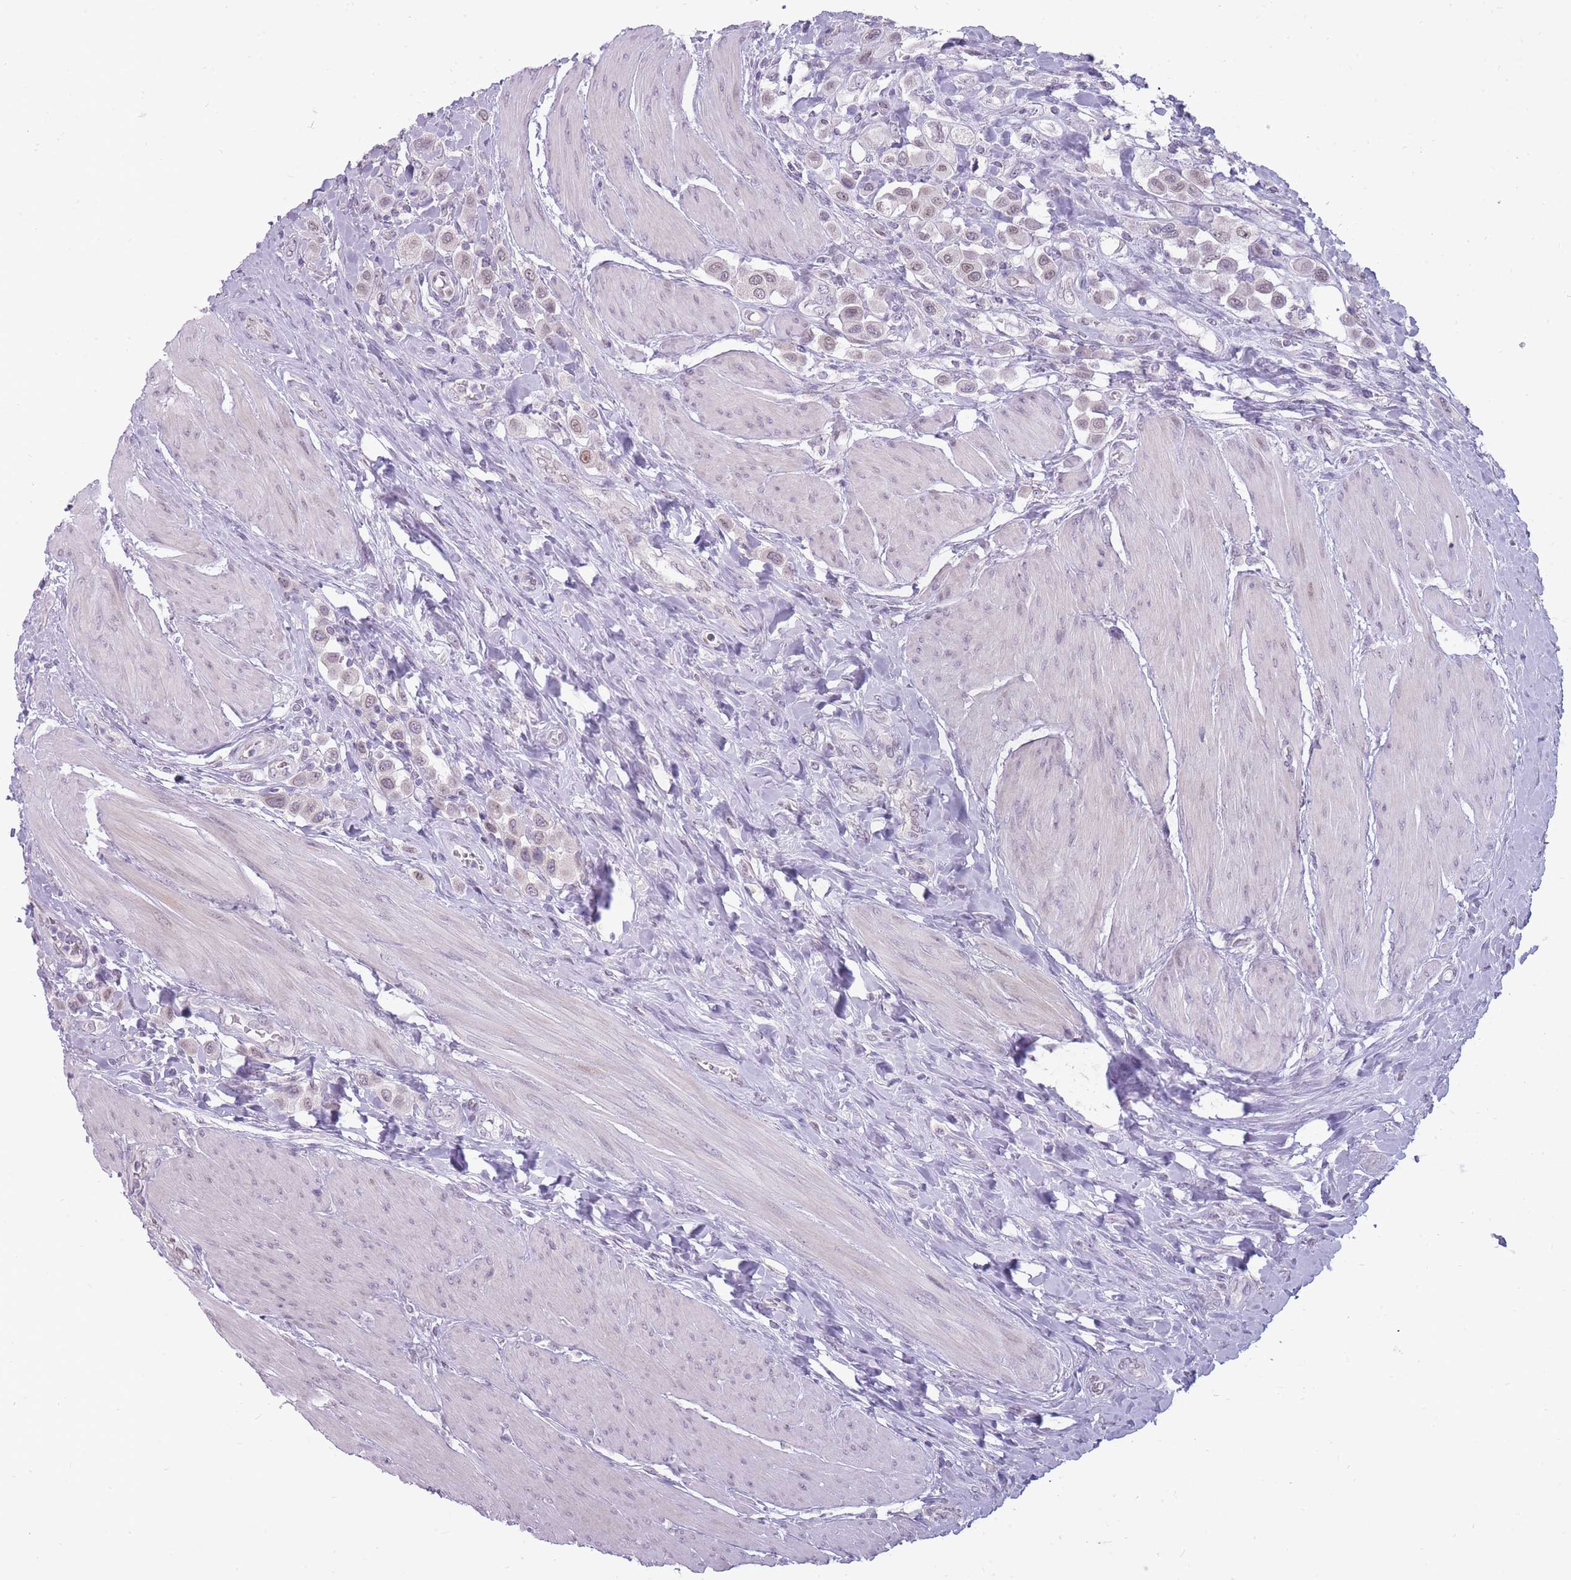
{"staining": {"intensity": "weak", "quantity": "25%-75%", "location": "nuclear"}, "tissue": "urothelial cancer", "cell_type": "Tumor cells", "image_type": "cancer", "snomed": [{"axis": "morphology", "description": "Urothelial carcinoma, High grade"}, {"axis": "topography", "description": "Urinary bladder"}], "caption": "Immunohistochemical staining of urothelial cancer demonstrates low levels of weak nuclear protein expression in about 25%-75% of tumor cells. Immunohistochemistry stains the protein in brown and the nuclei are stained blue.", "gene": "POMZP3", "patient": {"sex": "male", "age": 50}}